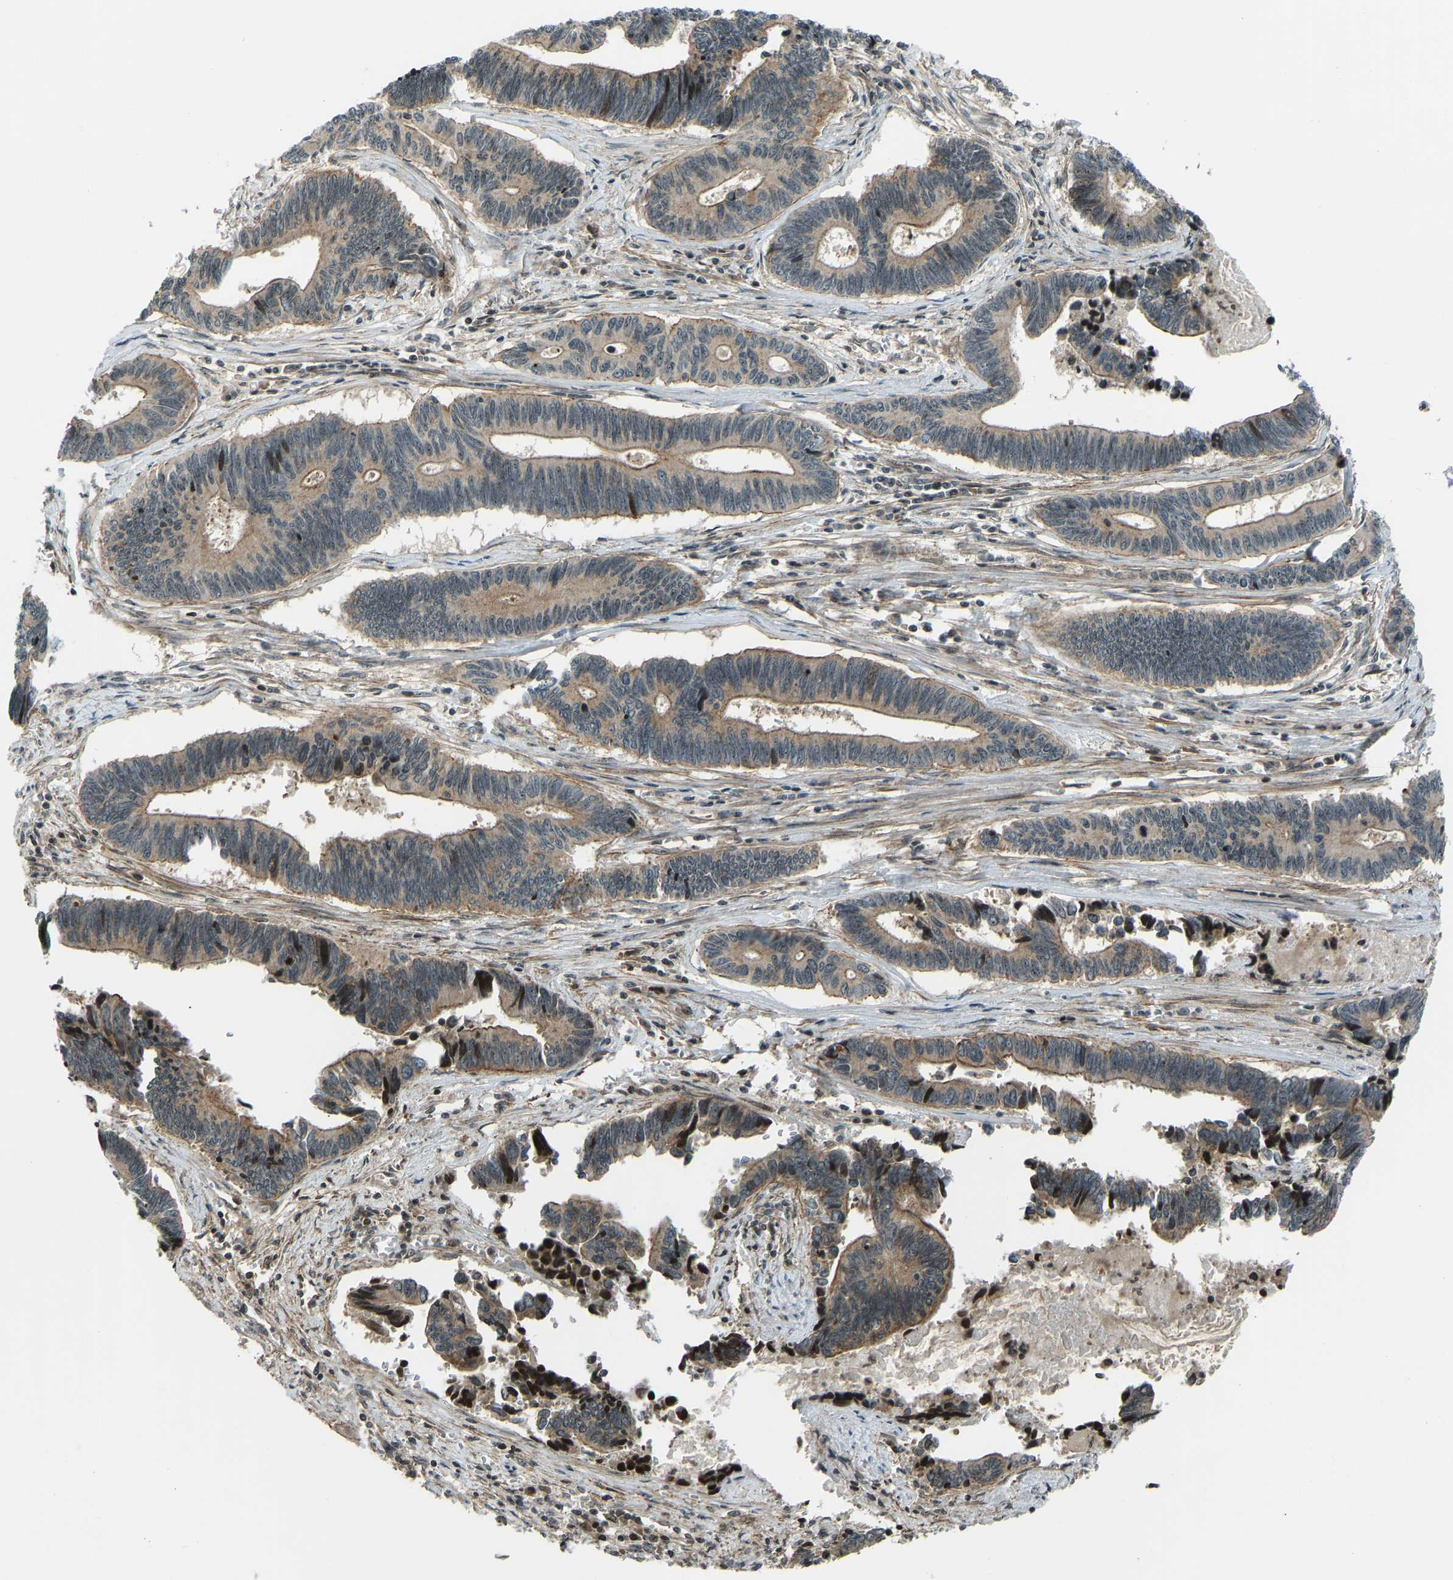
{"staining": {"intensity": "moderate", "quantity": ">75%", "location": "cytoplasmic/membranous,nuclear"}, "tissue": "pancreatic cancer", "cell_type": "Tumor cells", "image_type": "cancer", "snomed": [{"axis": "morphology", "description": "Adenocarcinoma, NOS"}, {"axis": "topography", "description": "Pancreas"}], "caption": "Moderate cytoplasmic/membranous and nuclear expression is seen in approximately >75% of tumor cells in pancreatic adenocarcinoma.", "gene": "SVOPL", "patient": {"sex": "female", "age": 70}}